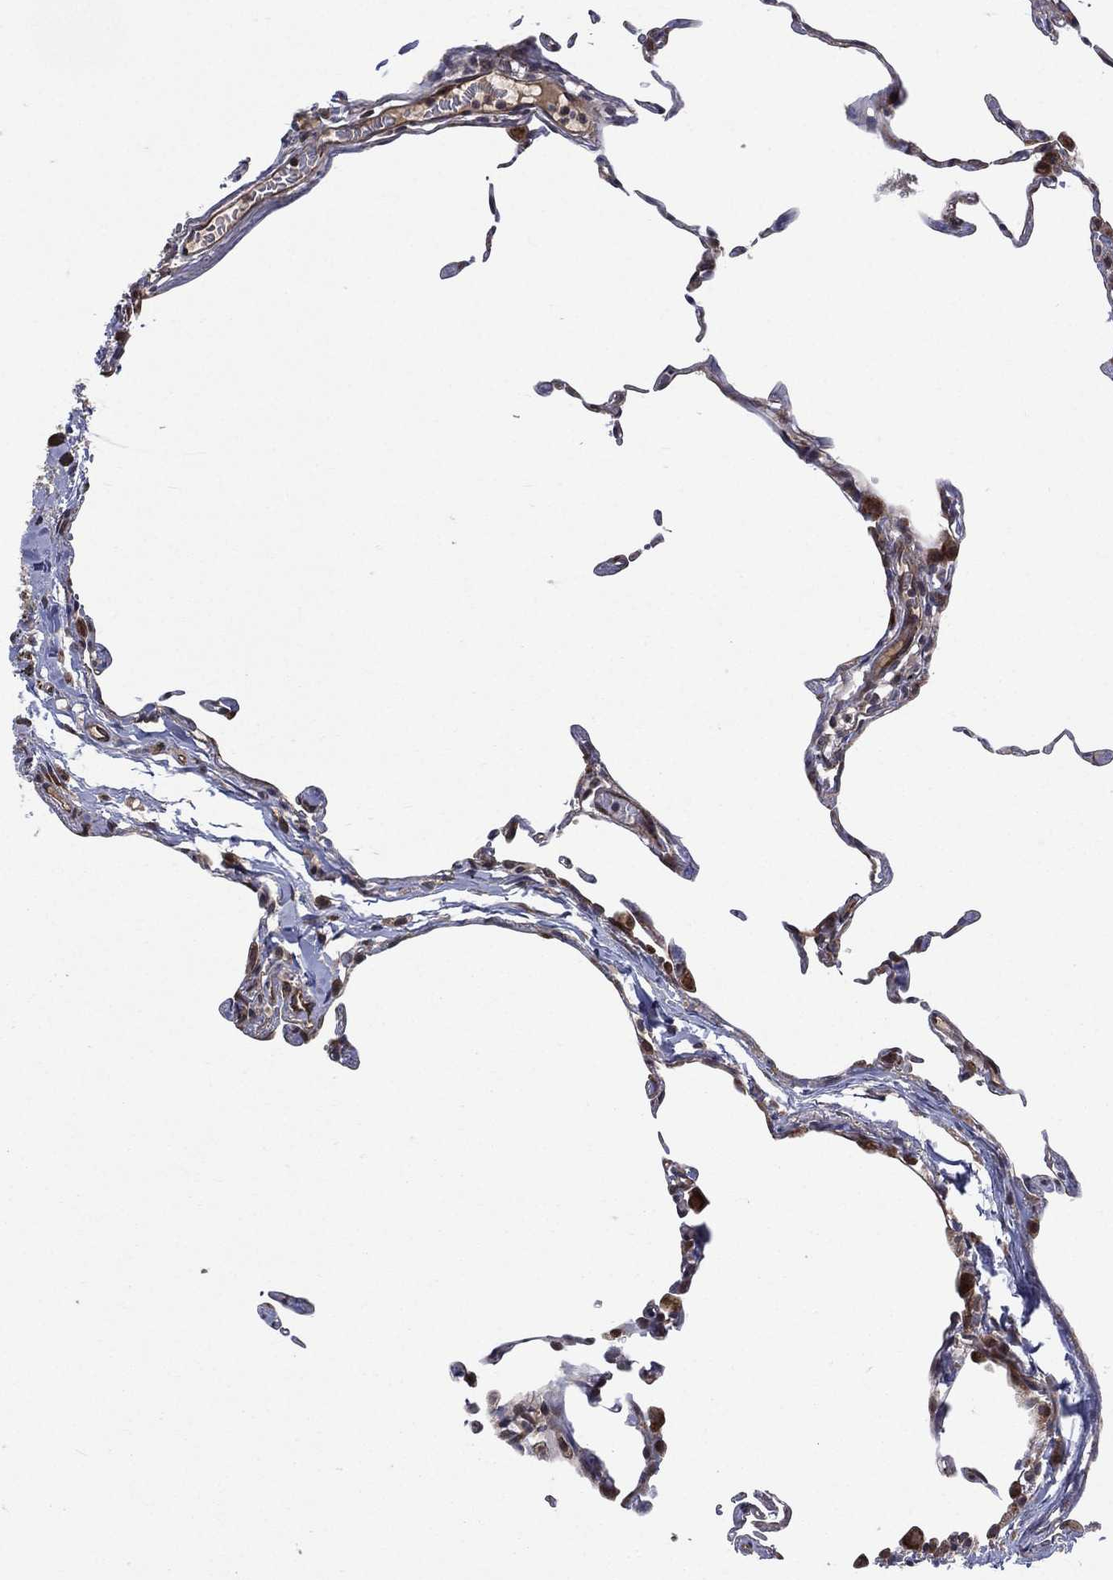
{"staining": {"intensity": "moderate", "quantity": "25%-75%", "location": "cytoplasmic/membranous,nuclear"}, "tissue": "lung", "cell_type": "Alveolar cells", "image_type": "normal", "snomed": [{"axis": "morphology", "description": "Normal tissue, NOS"}, {"axis": "topography", "description": "Lung"}], "caption": "Brown immunohistochemical staining in normal lung displays moderate cytoplasmic/membranous,nuclear positivity in about 25%-75% of alveolar cells. The staining was performed using DAB to visualize the protein expression in brown, while the nuclei were stained in blue with hematoxylin (Magnification: 20x).", "gene": "RAB11FIP4", "patient": {"sex": "female", "age": 57}}